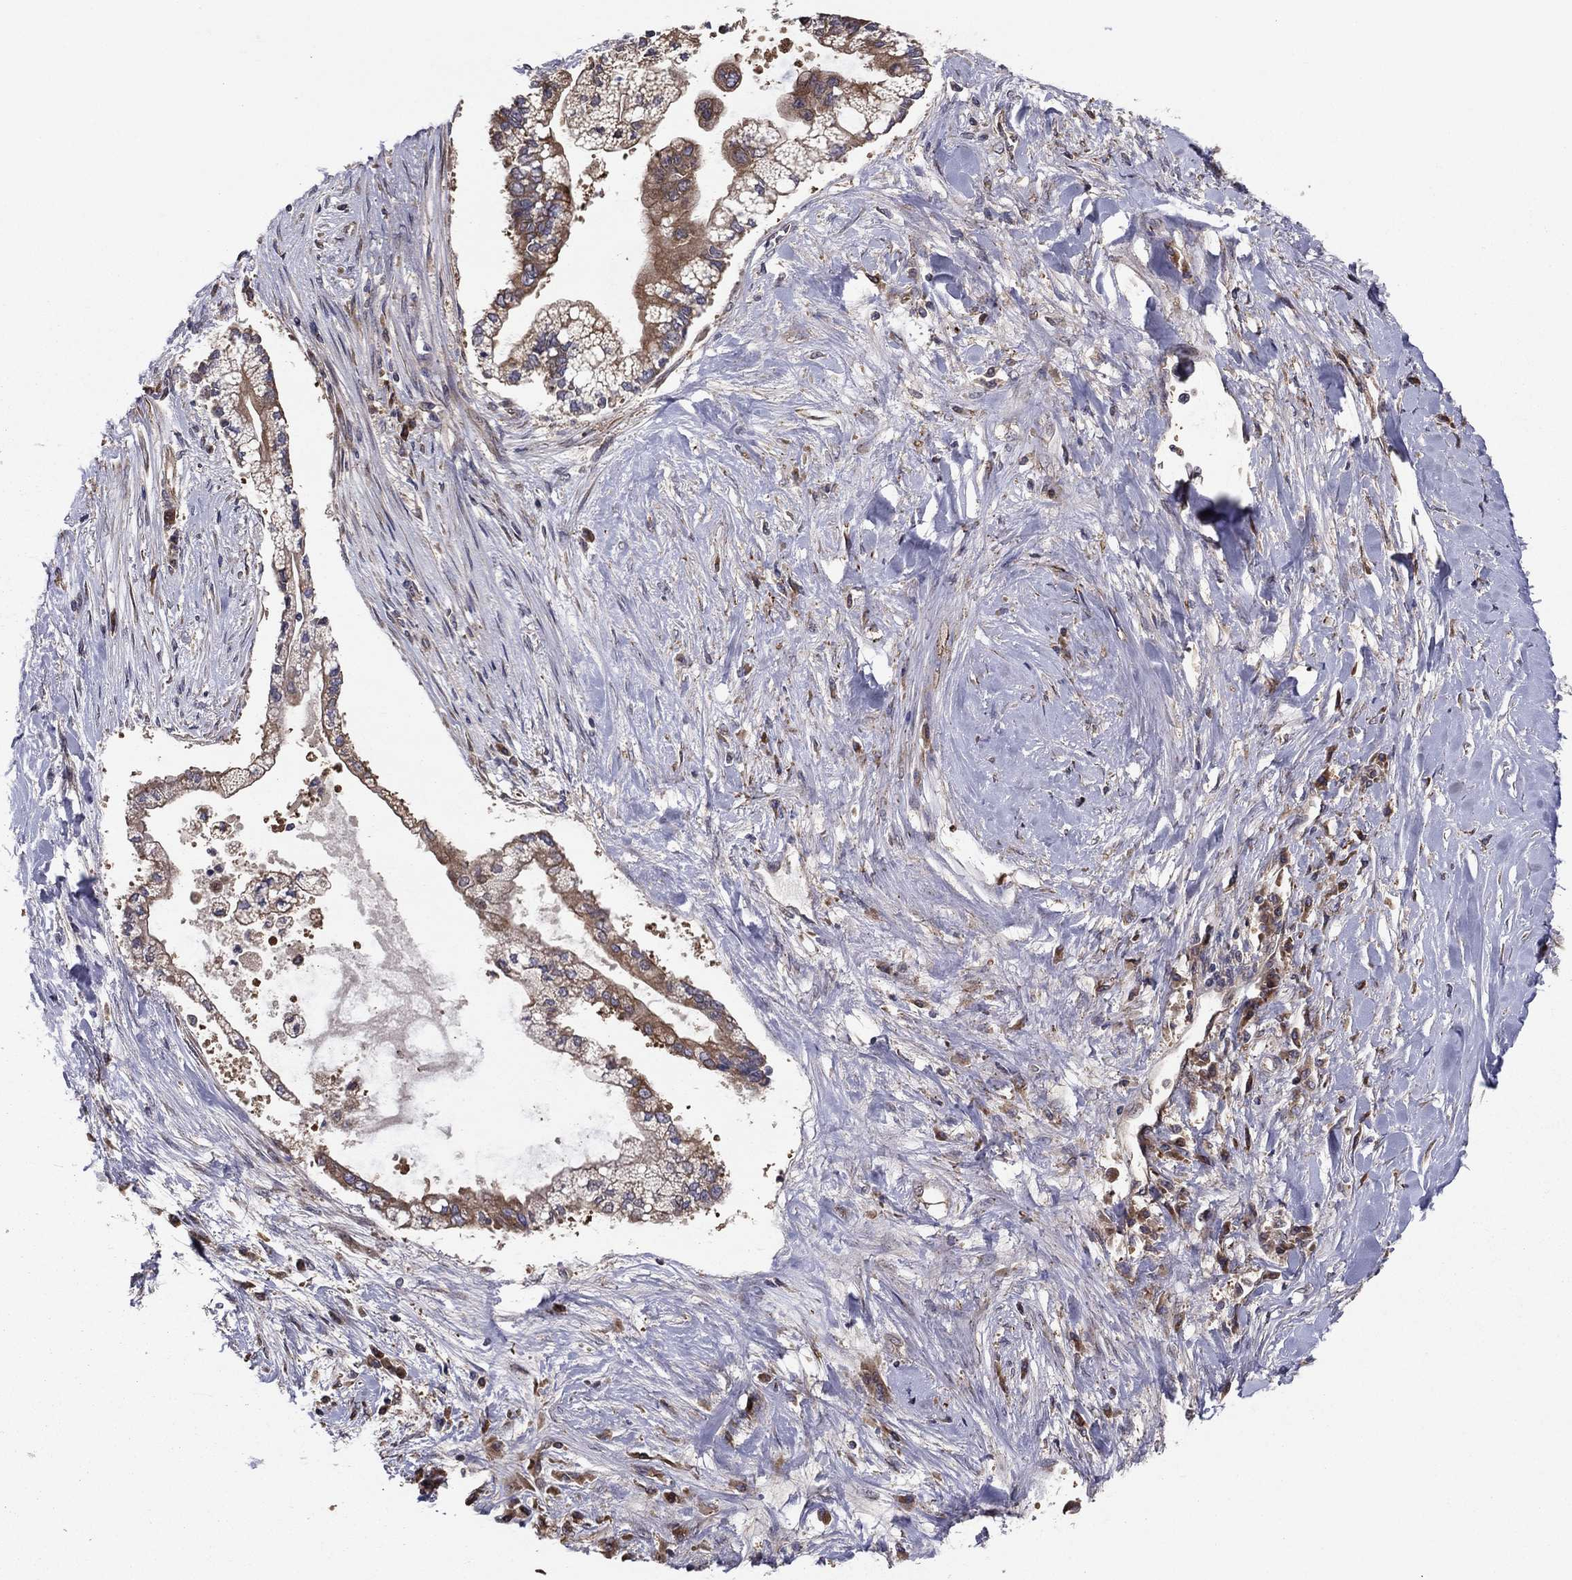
{"staining": {"intensity": "moderate", "quantity": "25%-75%", "location": "cytoplasmic/membranous"}, "tissue": "liver cancer", "cell_type": "Tumor cells", "image_type": "cancer", "snomed": [{"axis": "morphology", "description": "Cholangiocarcinoma"}, {"axis": "topography", "description": "Liver"}], "caption": "Liver cancer was stained to show a protein in brown. There is medium levels of moderate cytoplasmic/membranous expression in about 25%-75% of tumor cells.", "gene": "BABAM2", "patient": {"sex": "male", "age": 50}}